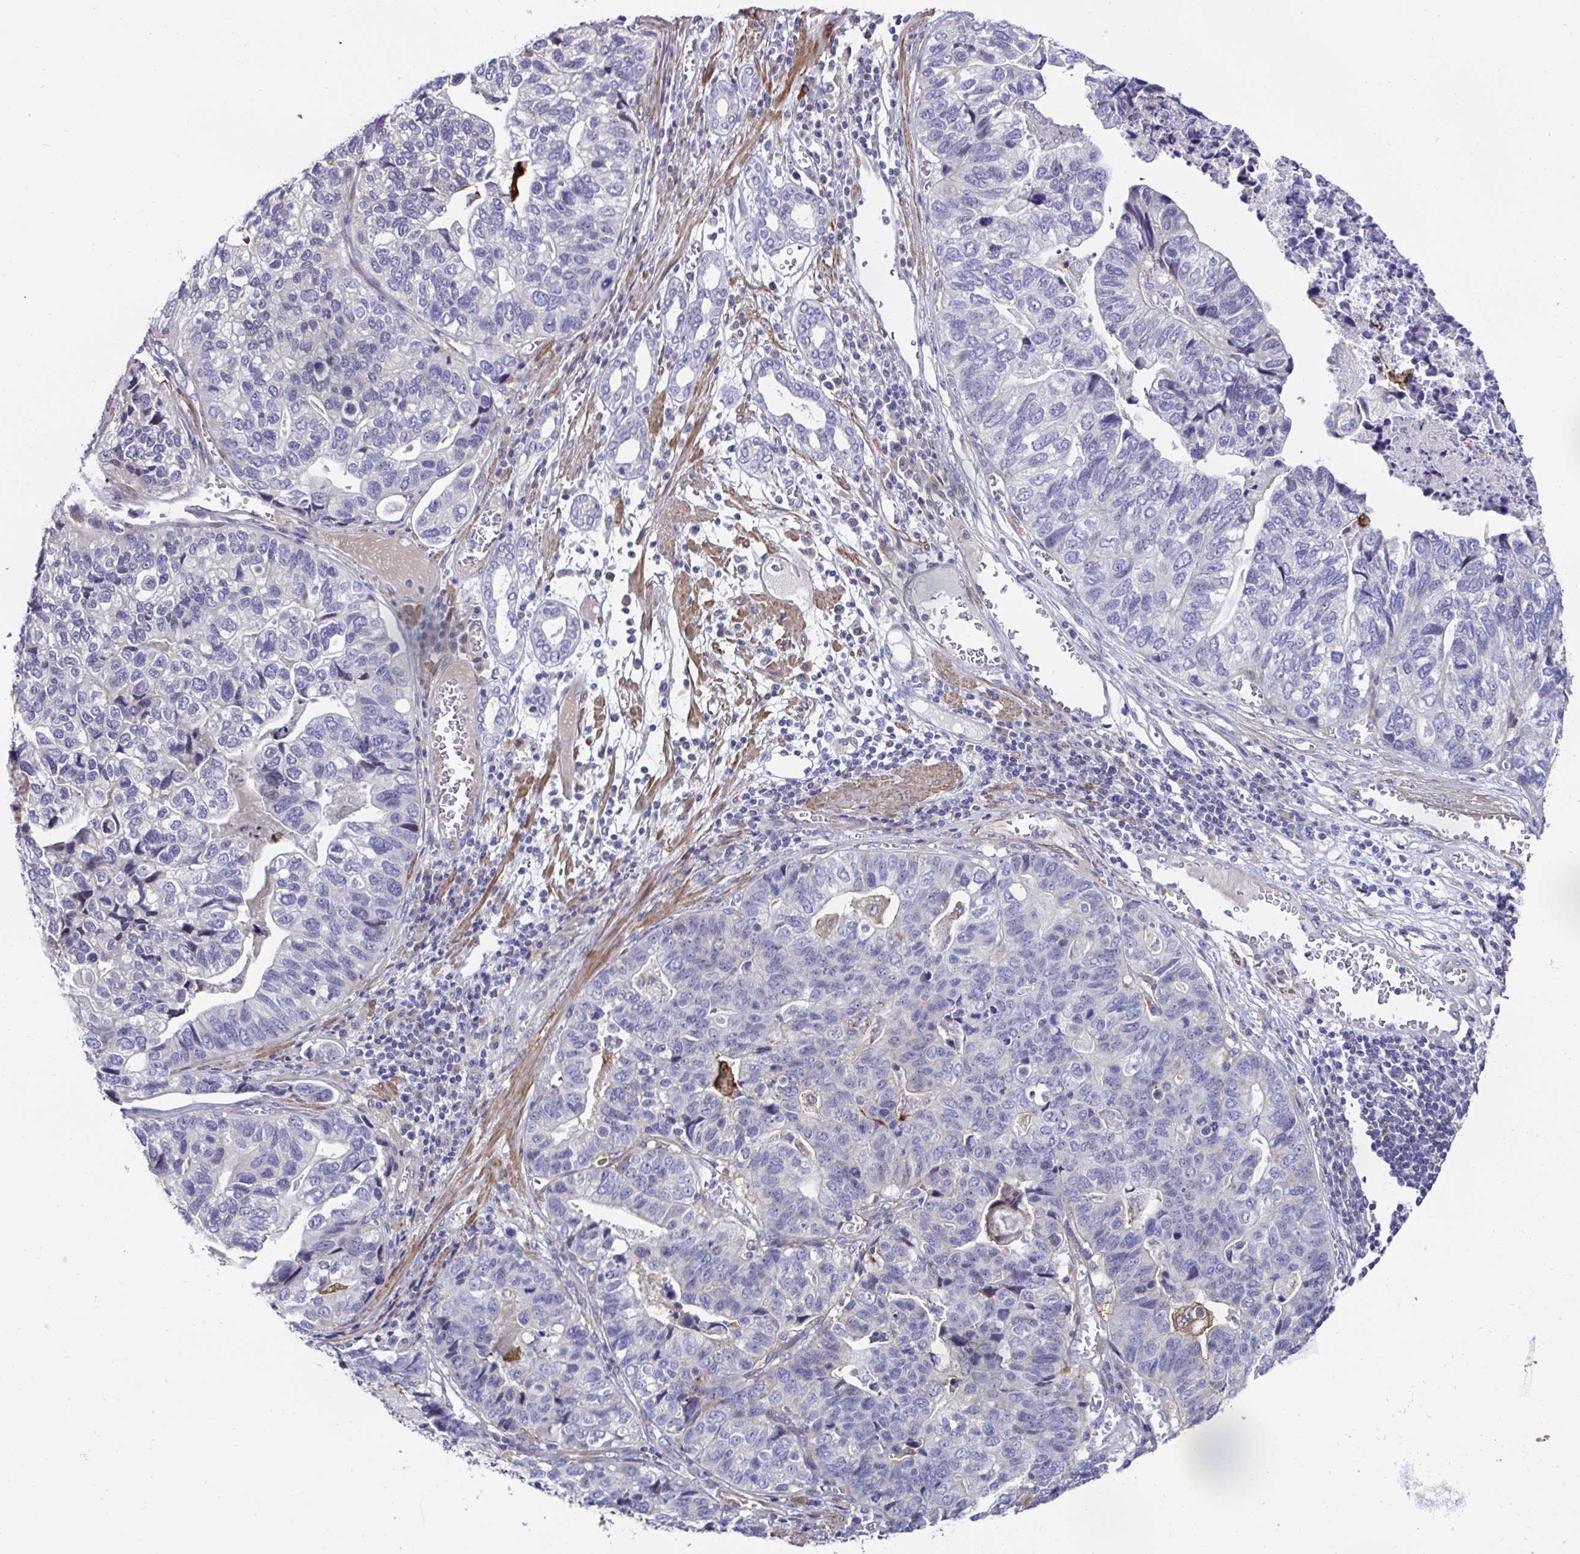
{"staining": {"intensity": "negative", "quantity": "none", "location": "none"}, "tissue": "stomach cancer", "cell_type": "Tumor cells", "image_type": "cancer", "snomed": [{"axis": "morphology", "description": "Adenocarcinoma, NOS"}, {"axis": "topography", "description": "Stomach, upper"}], "caption": "Immunohistochemistry (IHC) of stomach adenocarcinoma displays no expression in tumor cells. (Stains: DAB (3,3'-diaminobenzidine) immunohistochemistry (IHC) with hematoxylin counter stain, Microscopy: brightfield microscopy at high magnification).", "gene": "FBXL13", "patient": {"sex": "female", "age": 67}}